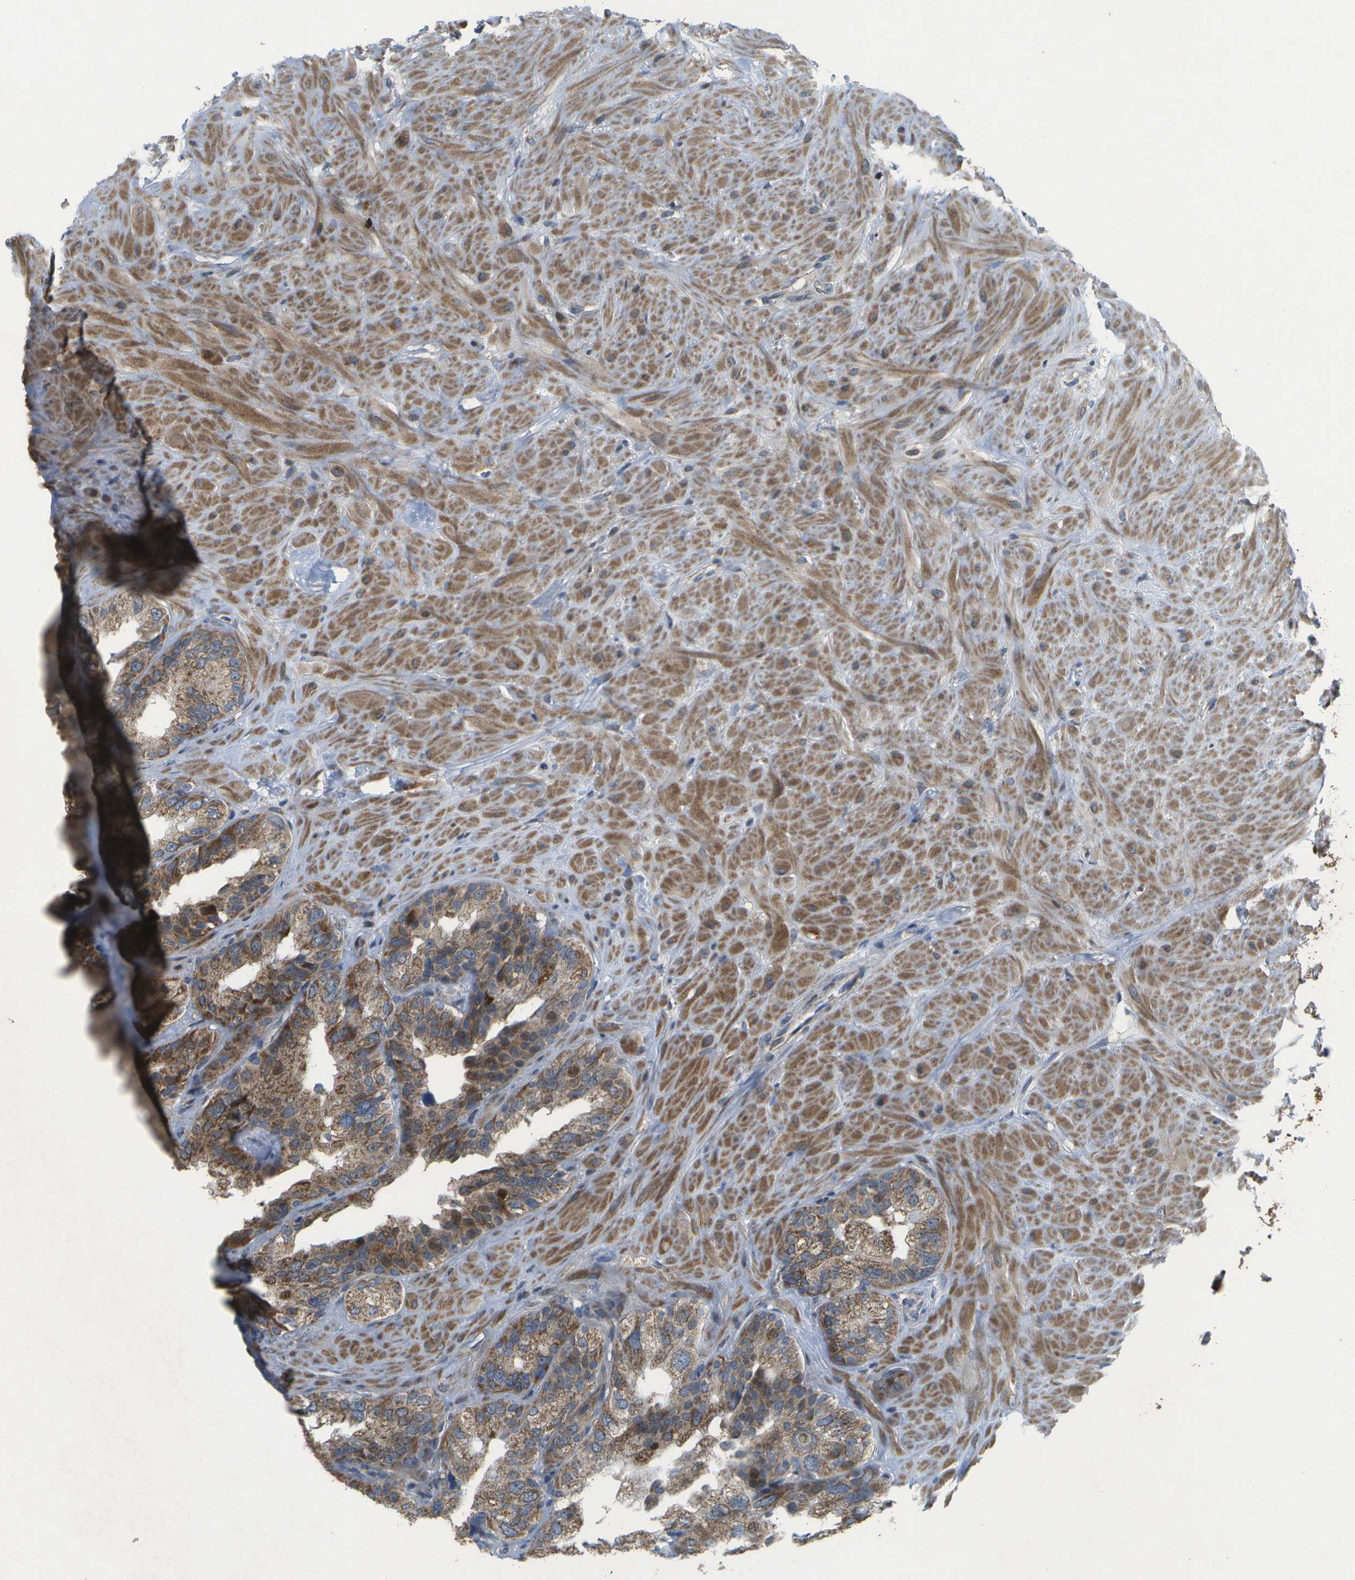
{"staining": {"intensity": "moderate", "quantity": ">75%", "location": "cytoplasmic/membranous"}, "tissue": "seminal vesicle", "cell_type": "Glandular cells", "image_type": "normal", "snomed": [{"axis": "morphology", "description": "Normal tissue, NOS"}, {"axis": "topography", "description": "Seminal veicle"}], "caption": "The photomicrograph shows immunohistochemical staining of normal seminal vesicle. There is moderate cytoplasmic/membranous expression is seen in about >75% of glandular cells.", "gene": "HADHA", "patient": {"sex": "male", "age": 68}}